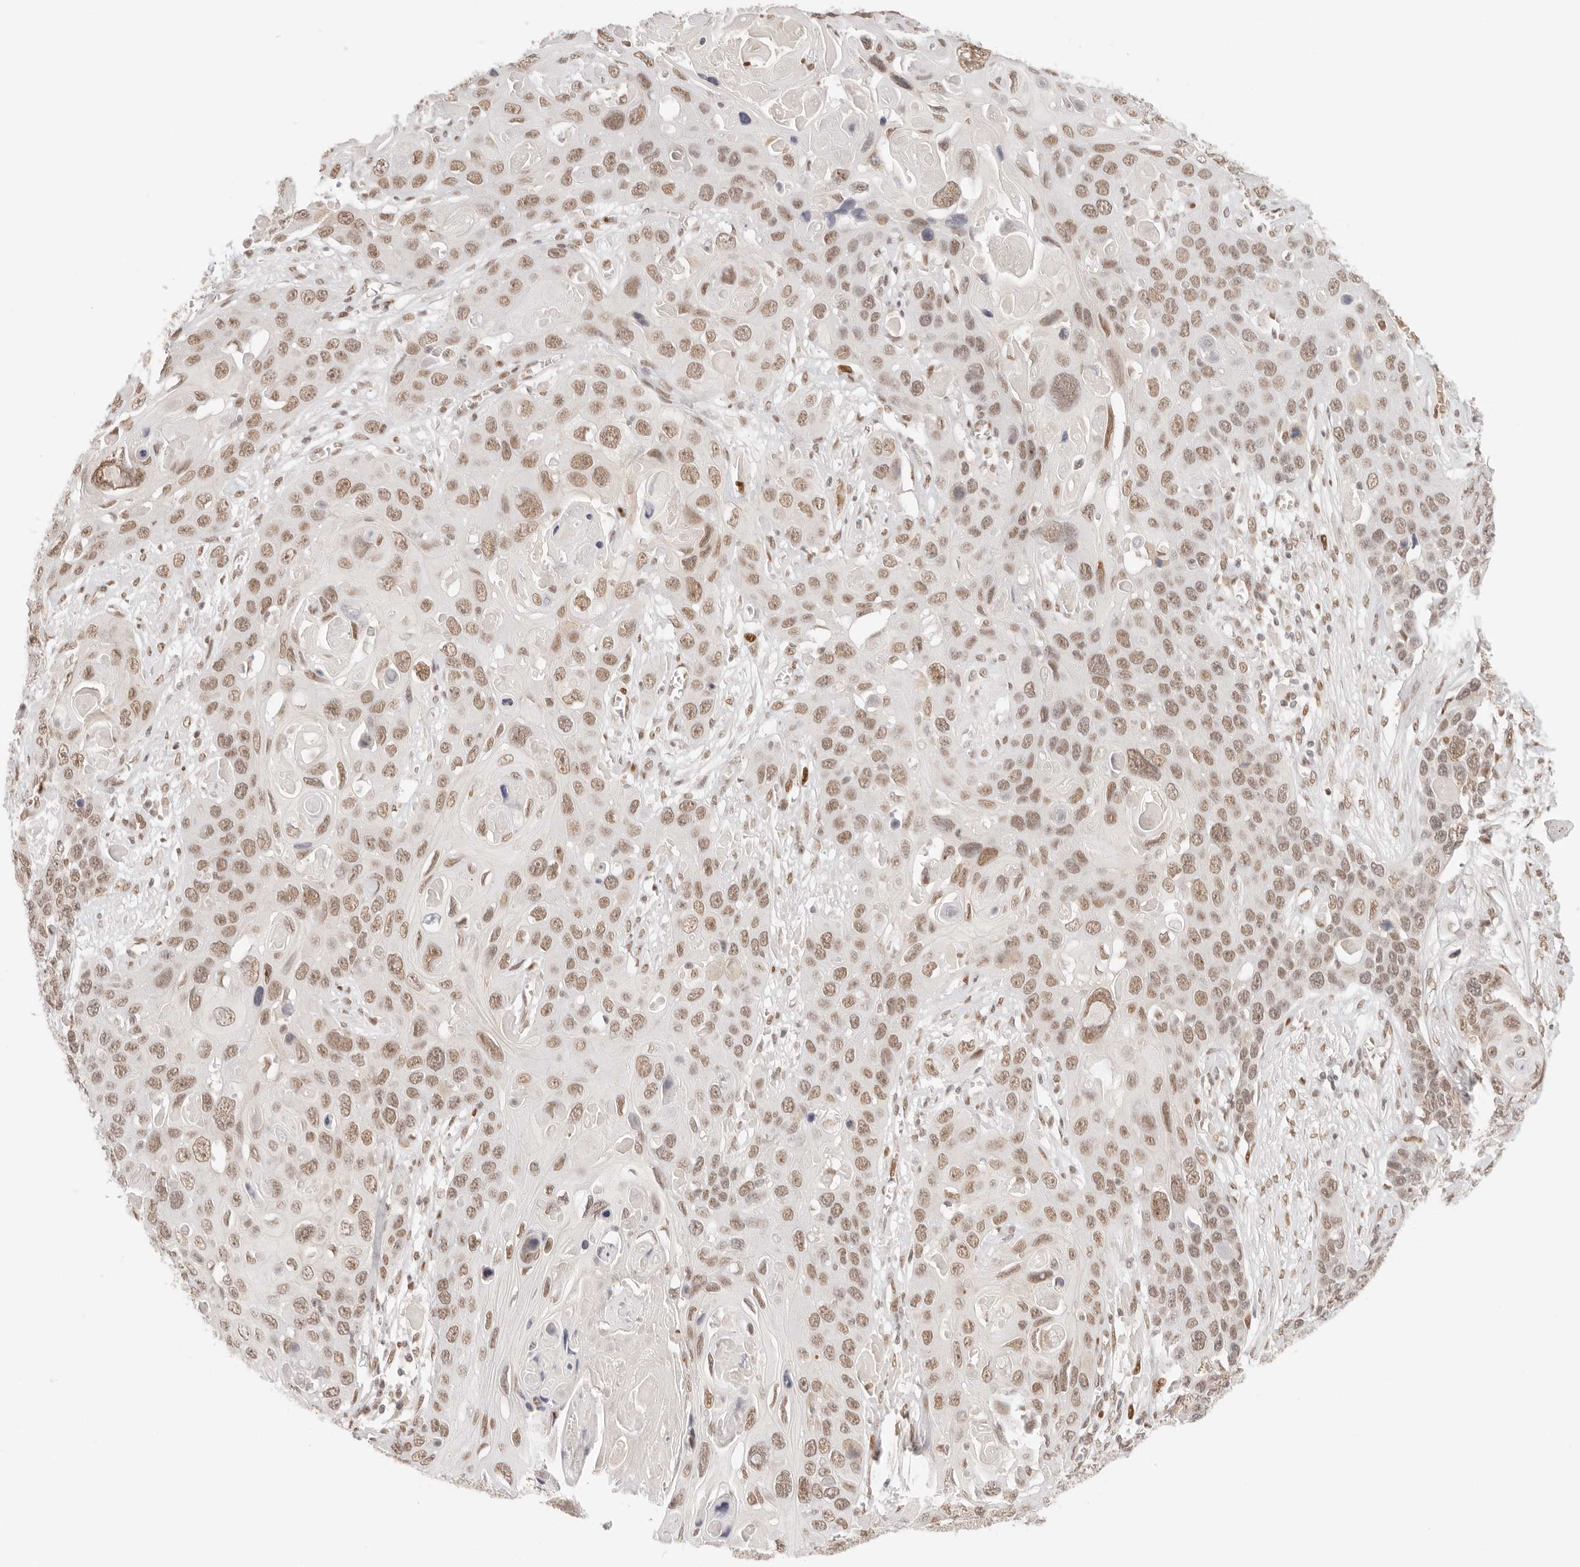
{"staining": {"intensity": "moderate", "quantity": ">75%", "location": "nuclear"}, "tissue": "skin cancer", "cell_type": "Tumor cells", "image_type": "cancer", "snomed": [{"axis": "morphology", "description": "Squamous cell carcinoma, NOS"}, {"axis": "topography", "description": "Skin"}], "caption": "Immunohistochemical staining of human skin cancer (squamous cell carcinoma) reveals medium levels of moderate nuclear protein positivity in about >75% of tumor cells.", "gene": "HOXC5", "patient": {"sex": "male", "age": 55}}